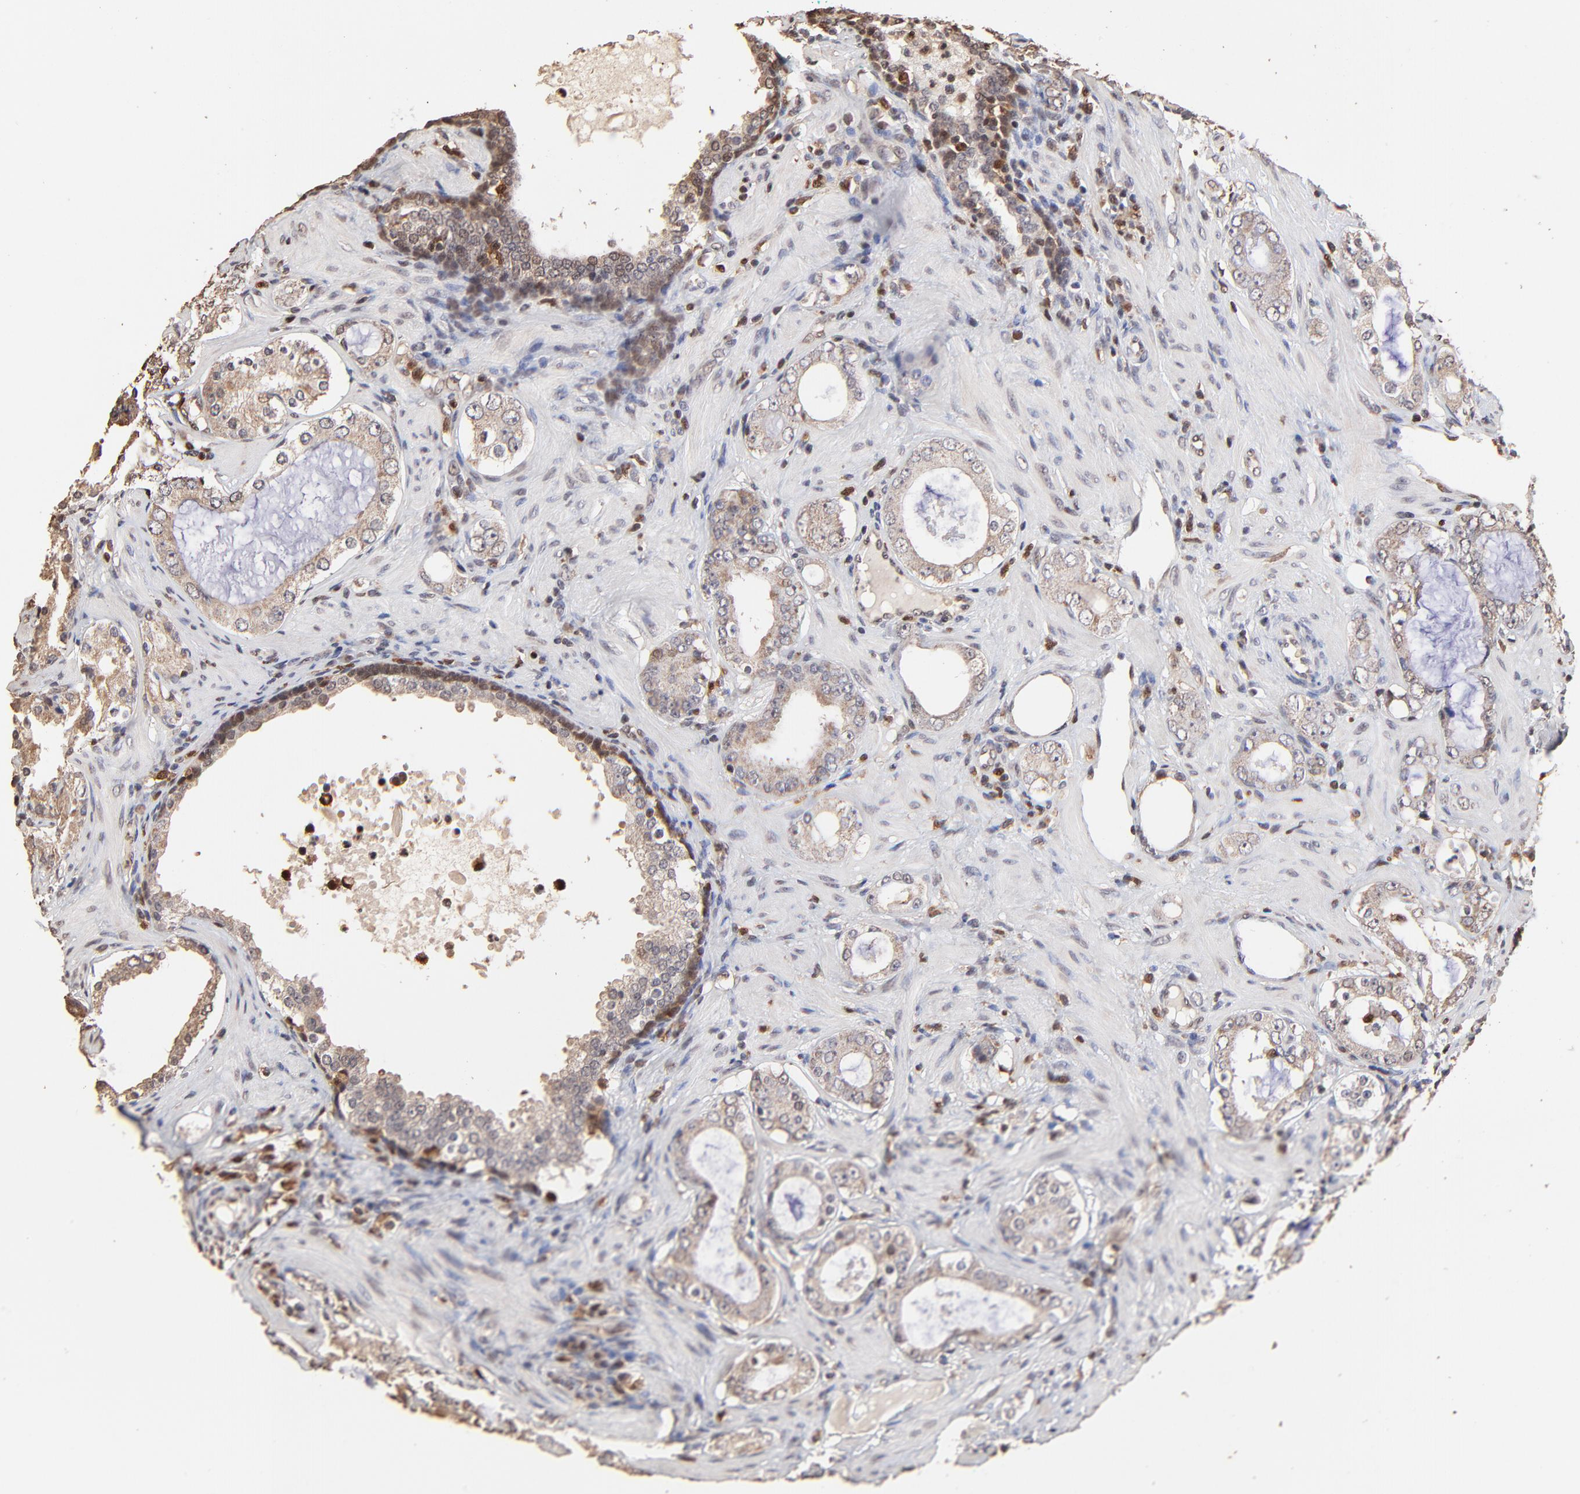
{"staining": {"intensity": "weak", "quantity": ">75%", "location": "cytoplasmic/membranous"}, "tissue": "prostate cancer", "cell_type": "Tumor cells", "image_type": "cancer", "snomed": [{"axis": "morphology", "description": "Adenocarcinoma, Medium grade"}, {"axis": "topography", "description": "Prostate"}], "caption": "Immunohistochemistry (IHC) (DAB (3,3'-diaminobenzidine)) staining of human medium-grade adenocarcinoma (prostate) displays weak cytoplasmic/membranous protein expression in approximately >75% of tumor cells.", "gene": "CASP1", "patient": {"sex": "male", "age": 73}}